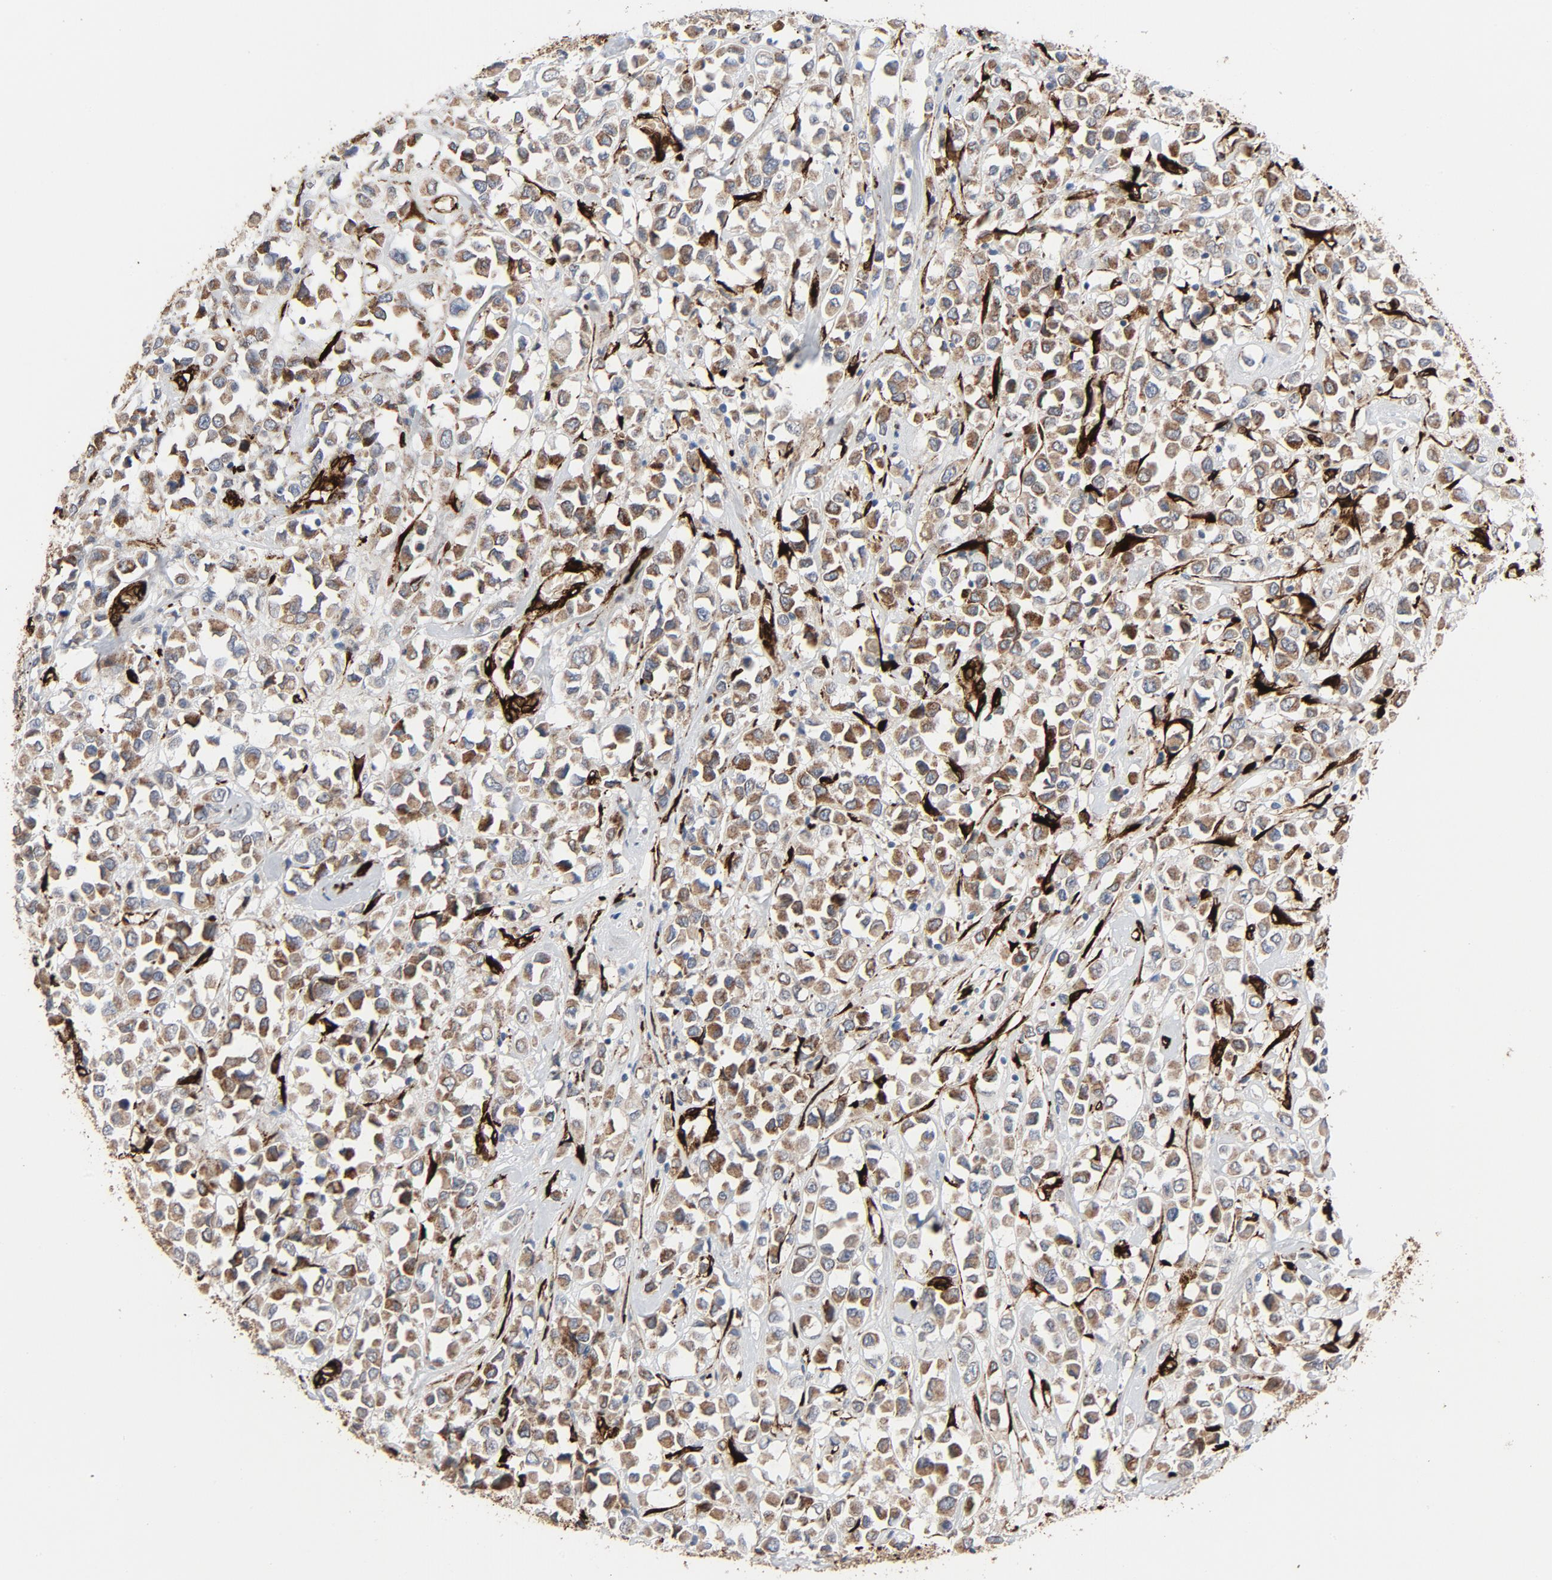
{"staining": {"intensity": "moderate", "quantity": ">75%", "location": "cytoplasmic/membranous"}, "tissue": "breast cancer", "cell_type": "Tumor cells", "image_type": "cancer", "snomed": [{"axis": "morphology", "description": "Duct carcinoma"}, {"axis": "topography", "description": "Breast"}], "caption": "Human breast cancer (intraductal carcinoma) stained for a protein (brown) displays moderate cytoplasmic/membranous positive expression in about >75% of tumor cells.", "gene": "SERPINH1", "patient": {"sex": "female", "age": 61}}